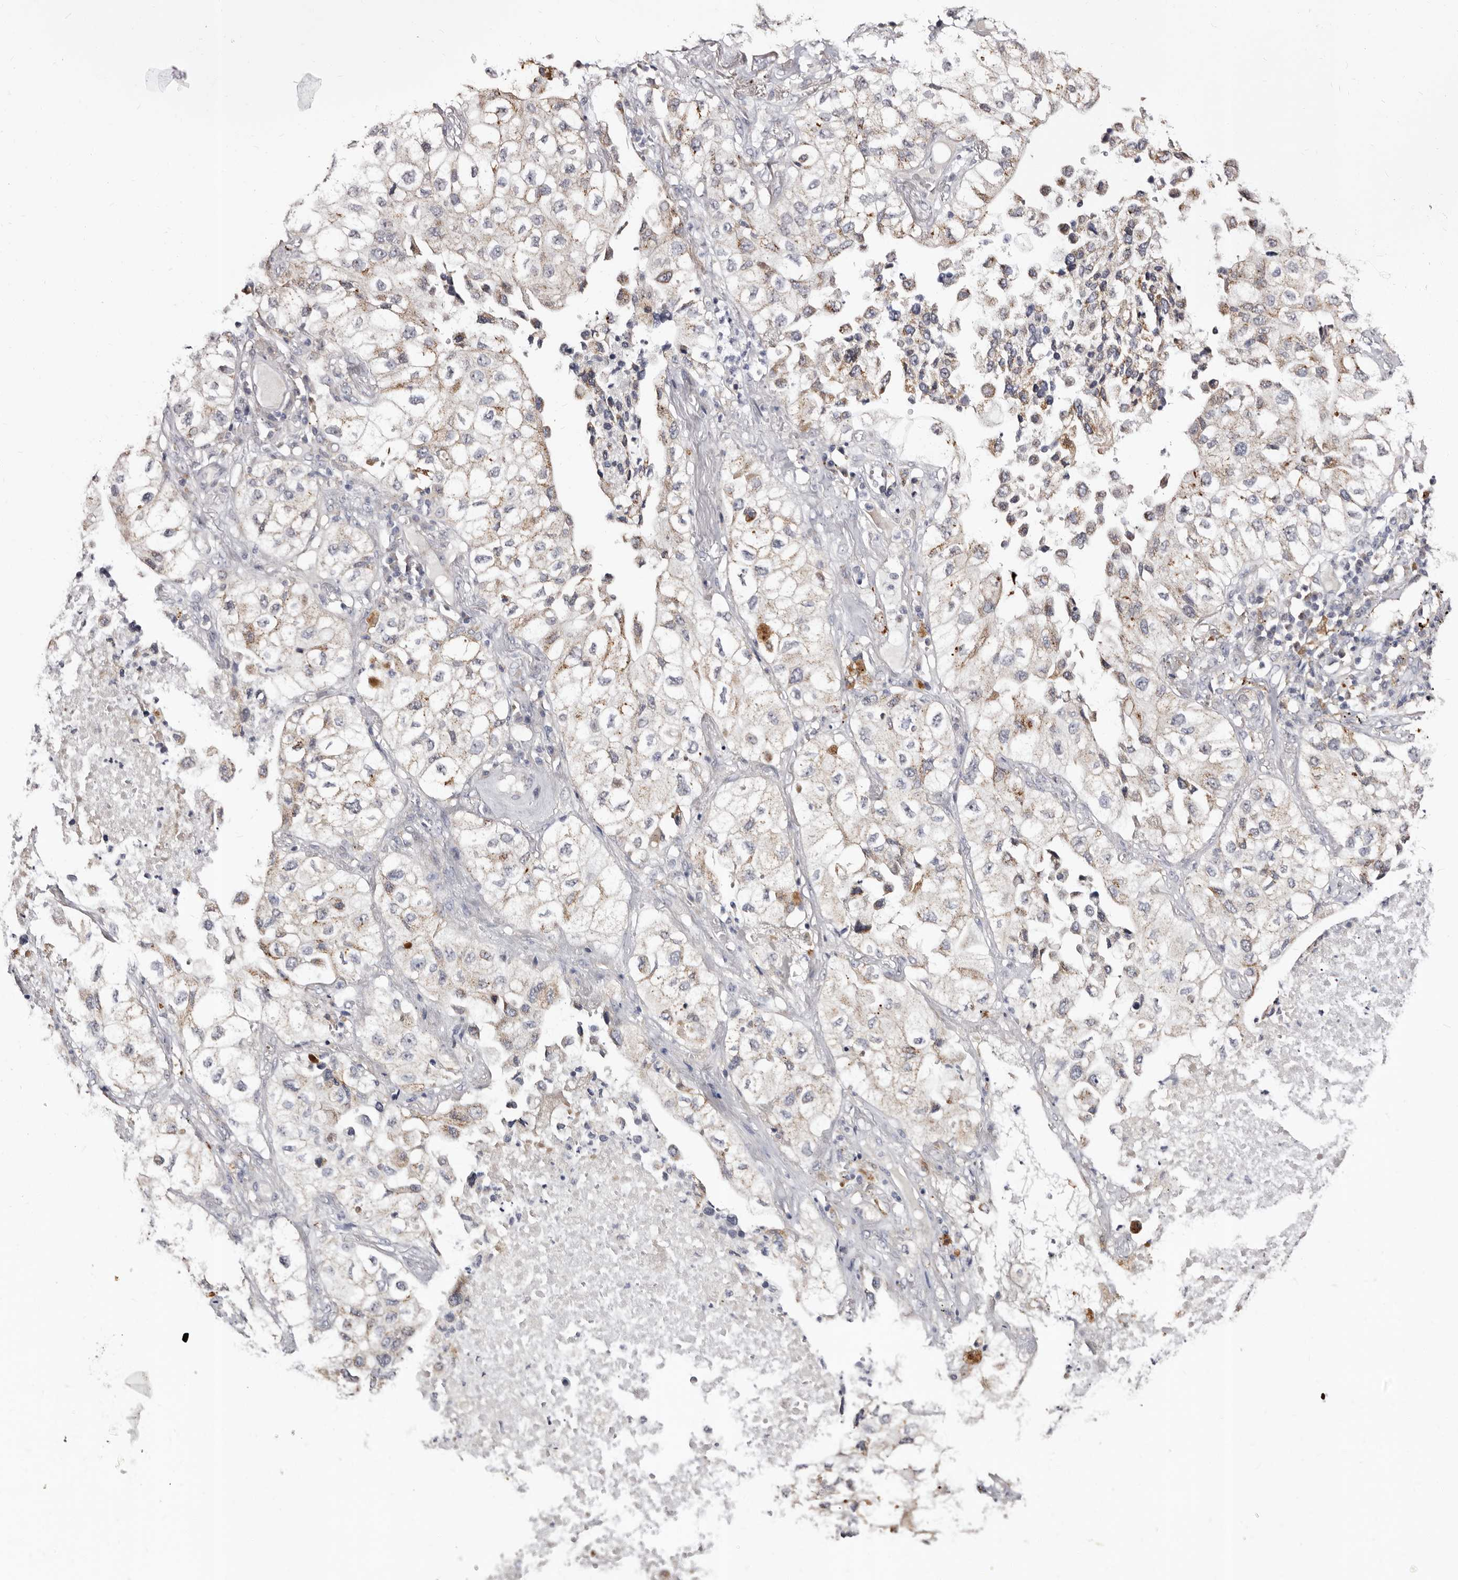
{"staining": {"intensity": "weak", "quantity": "<25%", "location": "cytoplasmic/membranous"}, "tissue": "lung cancer", "cell_type": "Tumor cells", "image_type": "cancer", "snomed": [{"axis": "morphology", "description": "Adenocarcinoma, NOS"}, {"axis": "topography", "description": "Lung"}], "caption": "There is no significant positivity in tumor cells of adenocarcinoma (lung). (Stains: DAB IHC with hematoxylin counter stain, Microscopy: brightfield microscopy at high magnification).", "gene": "PTAFR", "patient": {"sex": "male", "age": 63}}